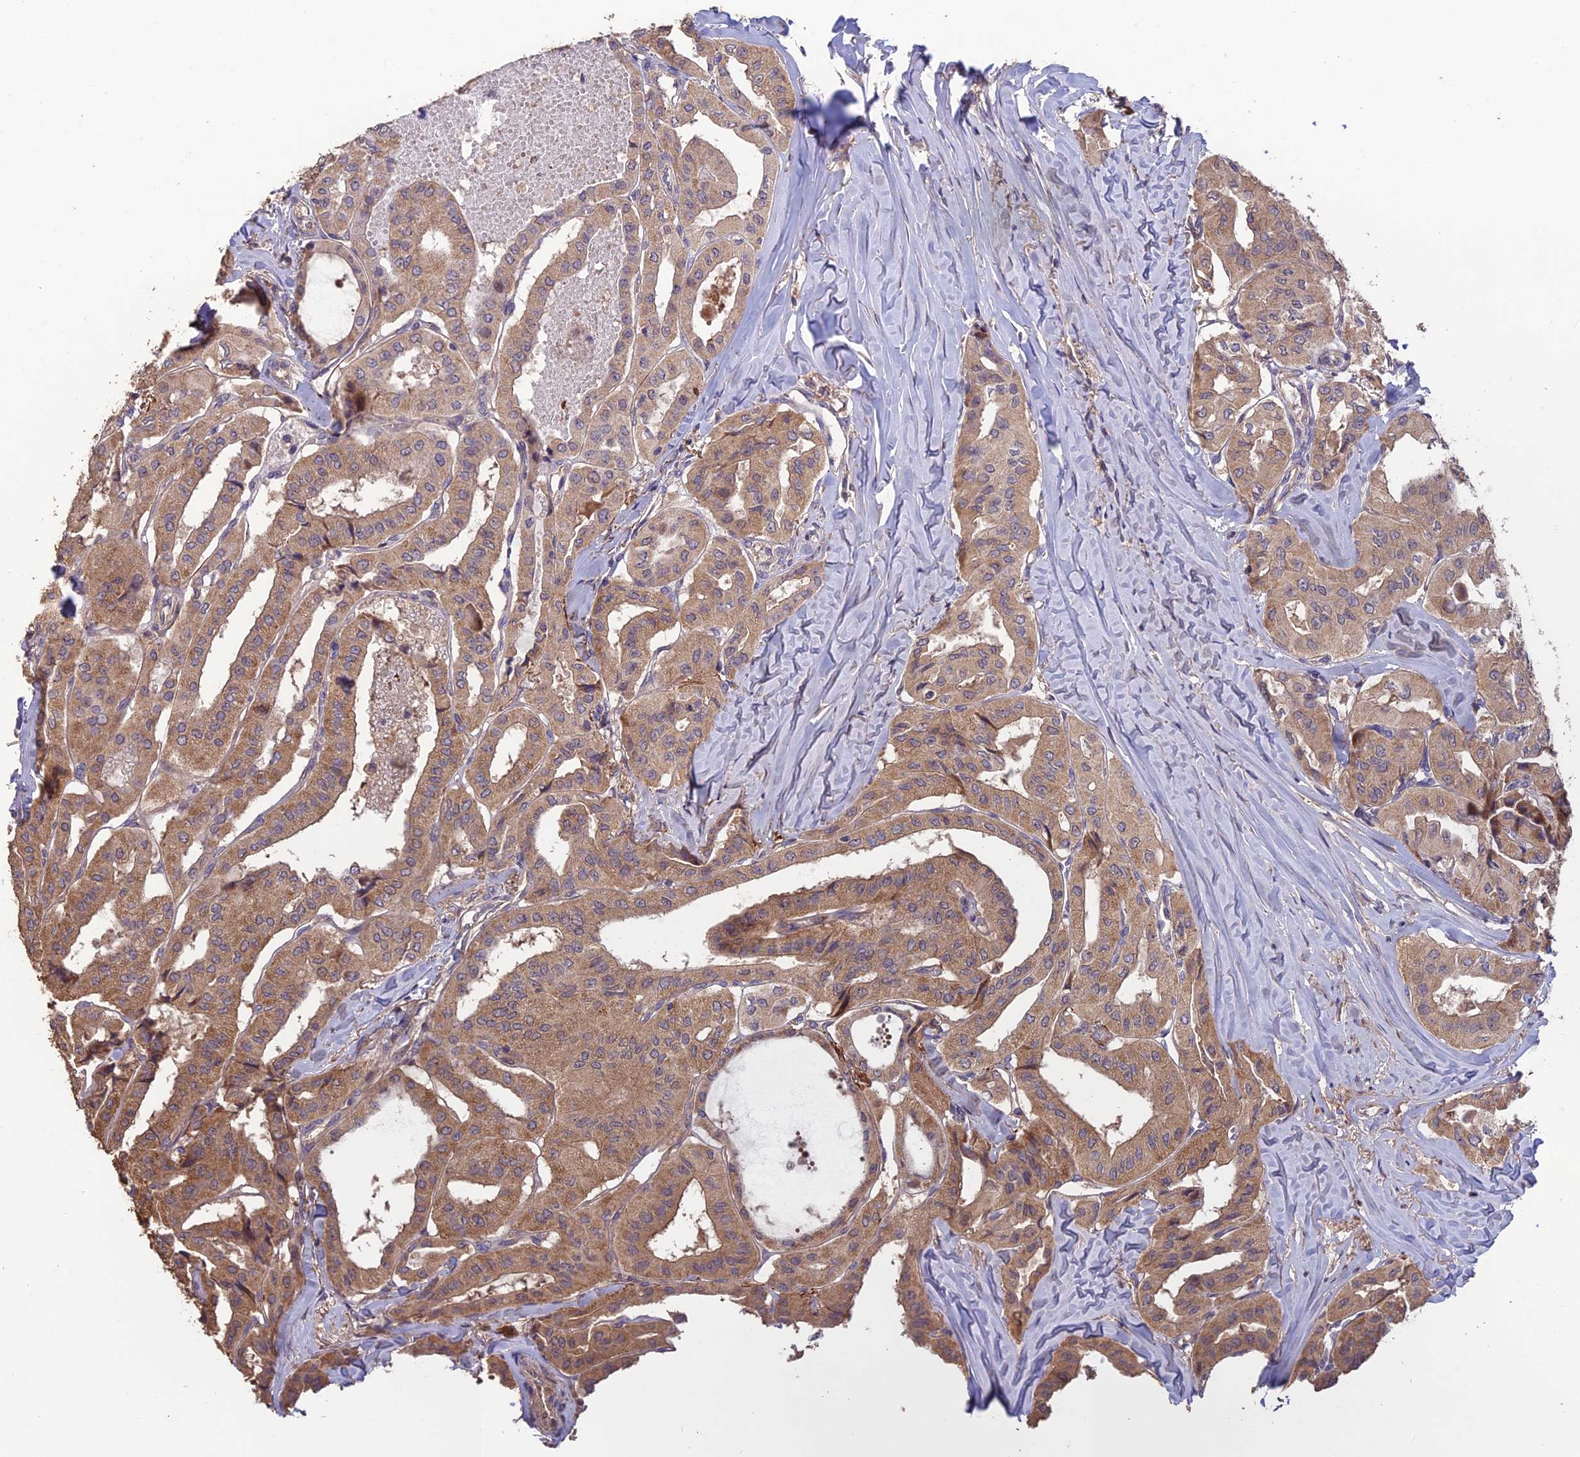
{"staining": {"intensity": "moderate", "quantity": ">75%", "location": "cytoplasmic/membranous"}, "tissue": "thyroid cancer", "cell_type": "Tumor cells", "image_type": "cancer", "snomed": [{"axis": "morphology", "description": "Papillary adenocarcinoma, NOS"}, {"axis": "topography", "description": "Thyroid gland"}], "caption": "The histopathology image shows immunohistochemical staining of thyroid cancer (papillary adenocarcinoma). There is moderate cytoplasmic/membranous staining is appreciated in approximately >75% of tumor cells.", "gene": "SHISA5", "patient": {"sex": "female", "age": 59}}